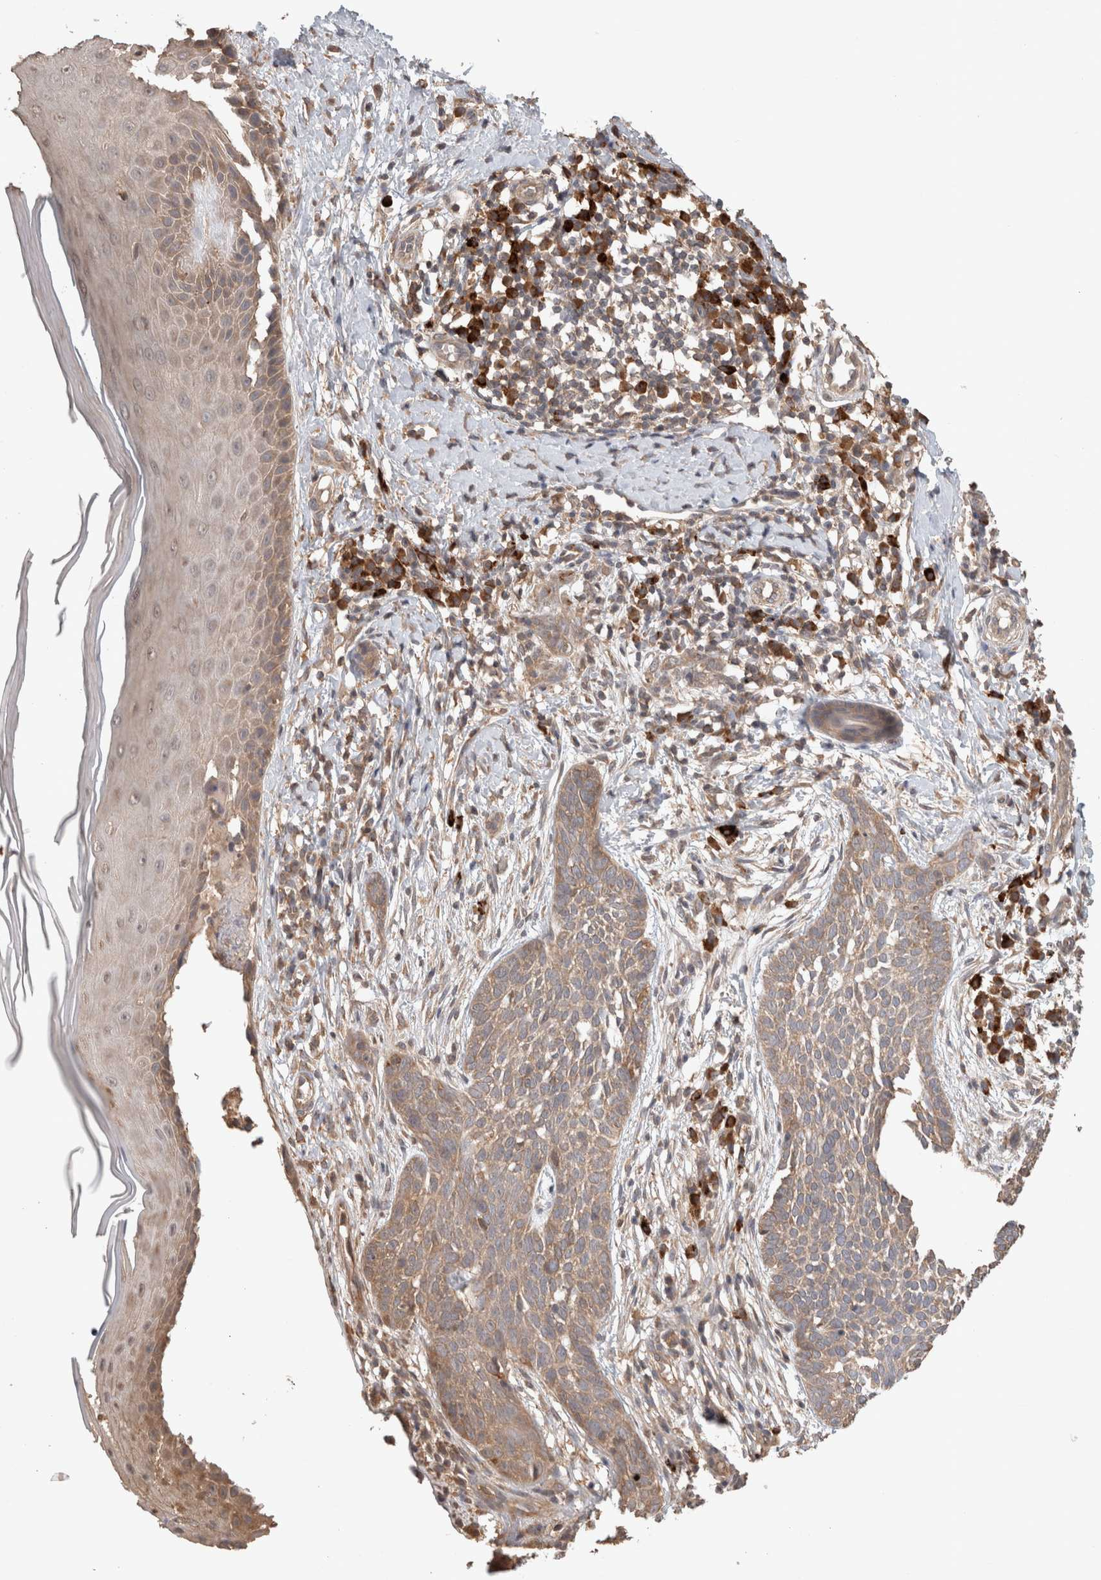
{"staining": {"intensity": "moderate", "quantity": ">75%", "location": "cytoplasmic/membranous"}, "tissue": "skin cancer", "cell_type": "Tumor cells", "image_type": "cancer", "snomed": [{"axis": "morphology", "description": "Normal tissue, NOS"}, {"axis": "morphology", "description": "Basal cell carcinoma"}, {"axis": "topography", "description": "Skin"}], "caption": "Skin cancer tissue displays moderate cytoplasmic/membranous expression in about >75% of tumor cells", "gene": "HROB", "patient": {"sex": "male", "age": 67}}